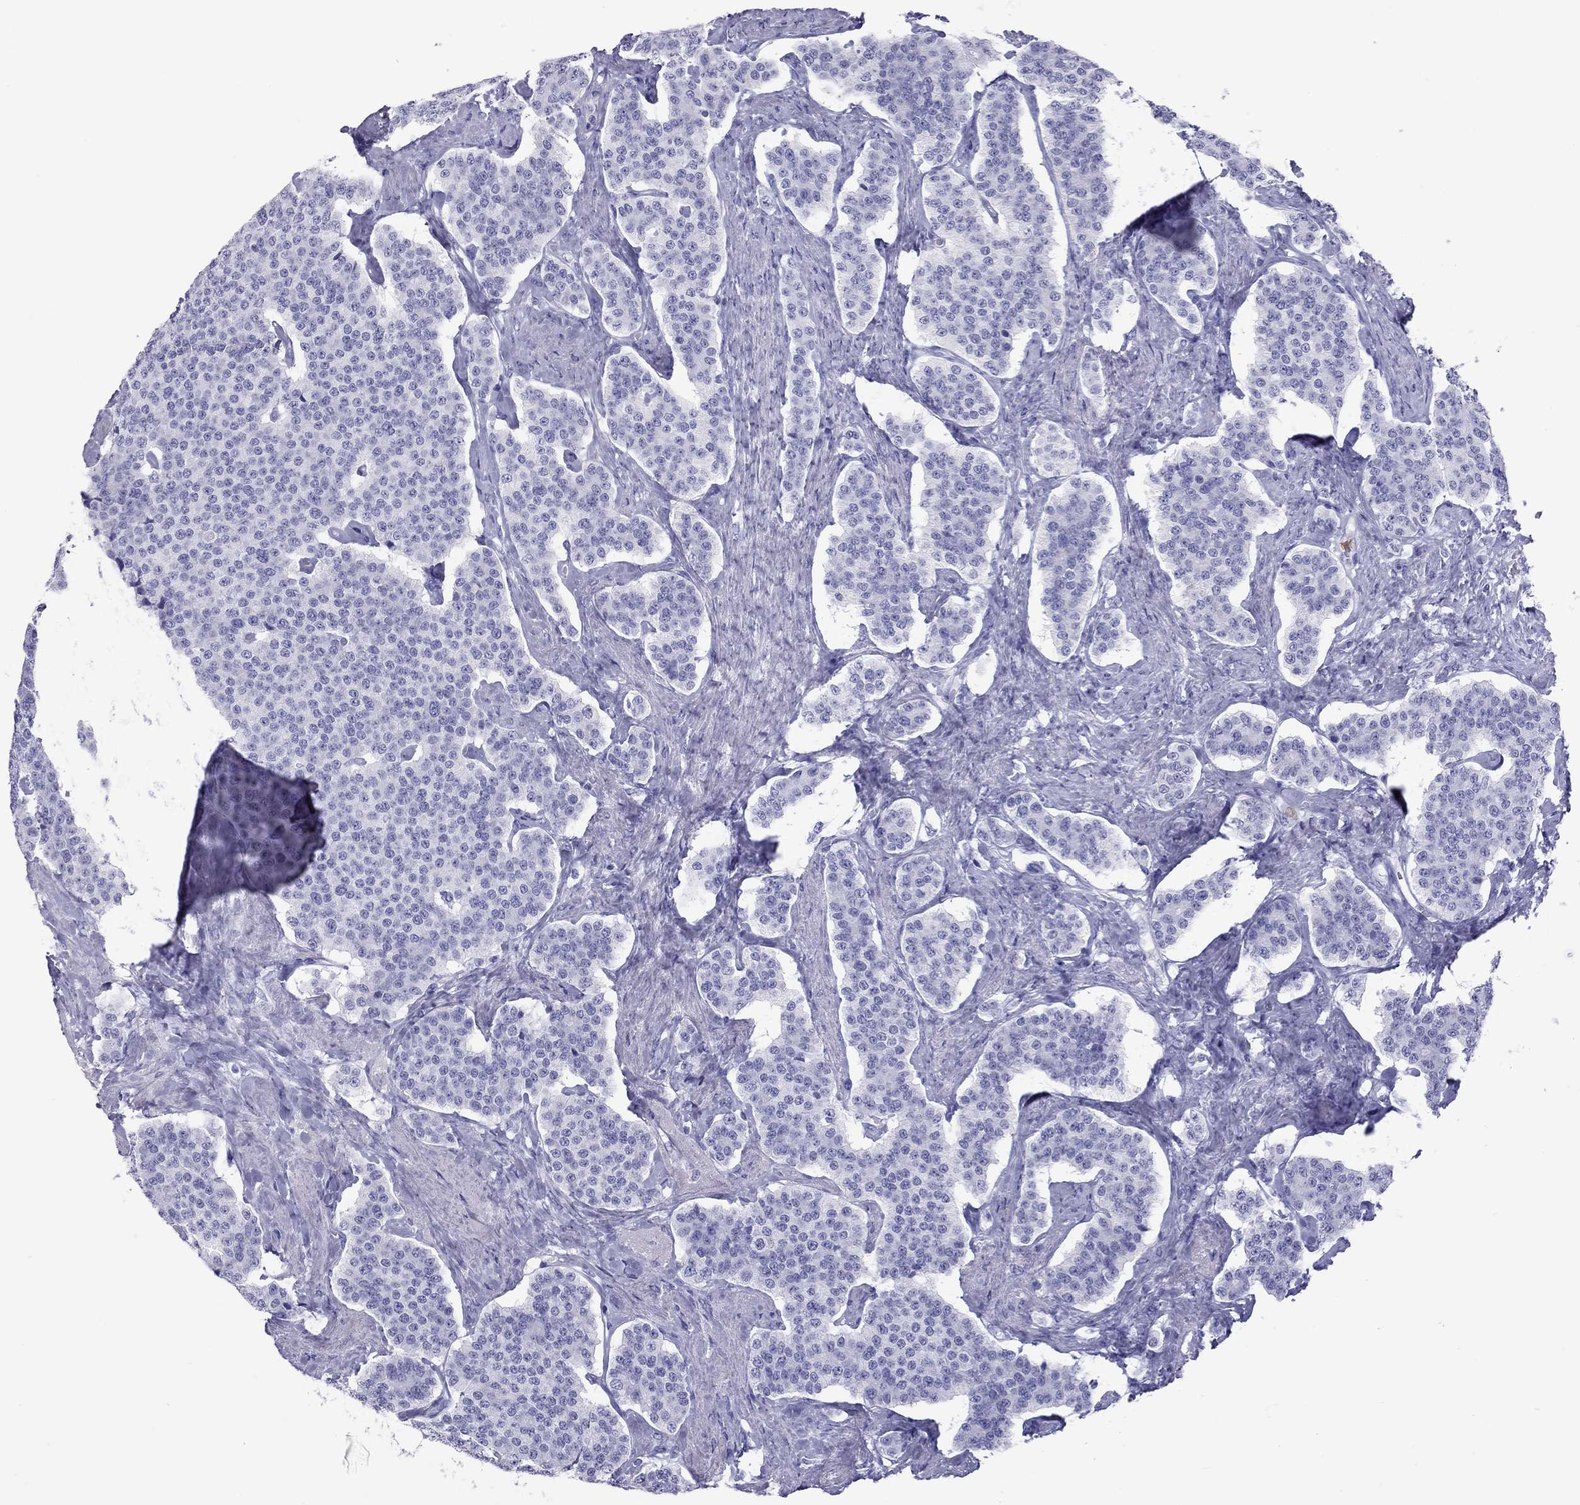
{"staining": {"intensity": "negative", "quantity": "none", "location": "none"}, "tissue": "carcinoid", "cell_type": "Tumor cells", "image_type": "cancer", "snomed": [{"axis": "morphology", "description": "Carcinoid, malignant, NOS"}, {"axis": "topography", "description": "Small intestine"}], "caption": "Immunohistochemical staining of malignant carcinoid demonstrates no significant expression in tumor cells.", "gene": "SLAMF1", "patient": {"sex": "female", "age": 58}}